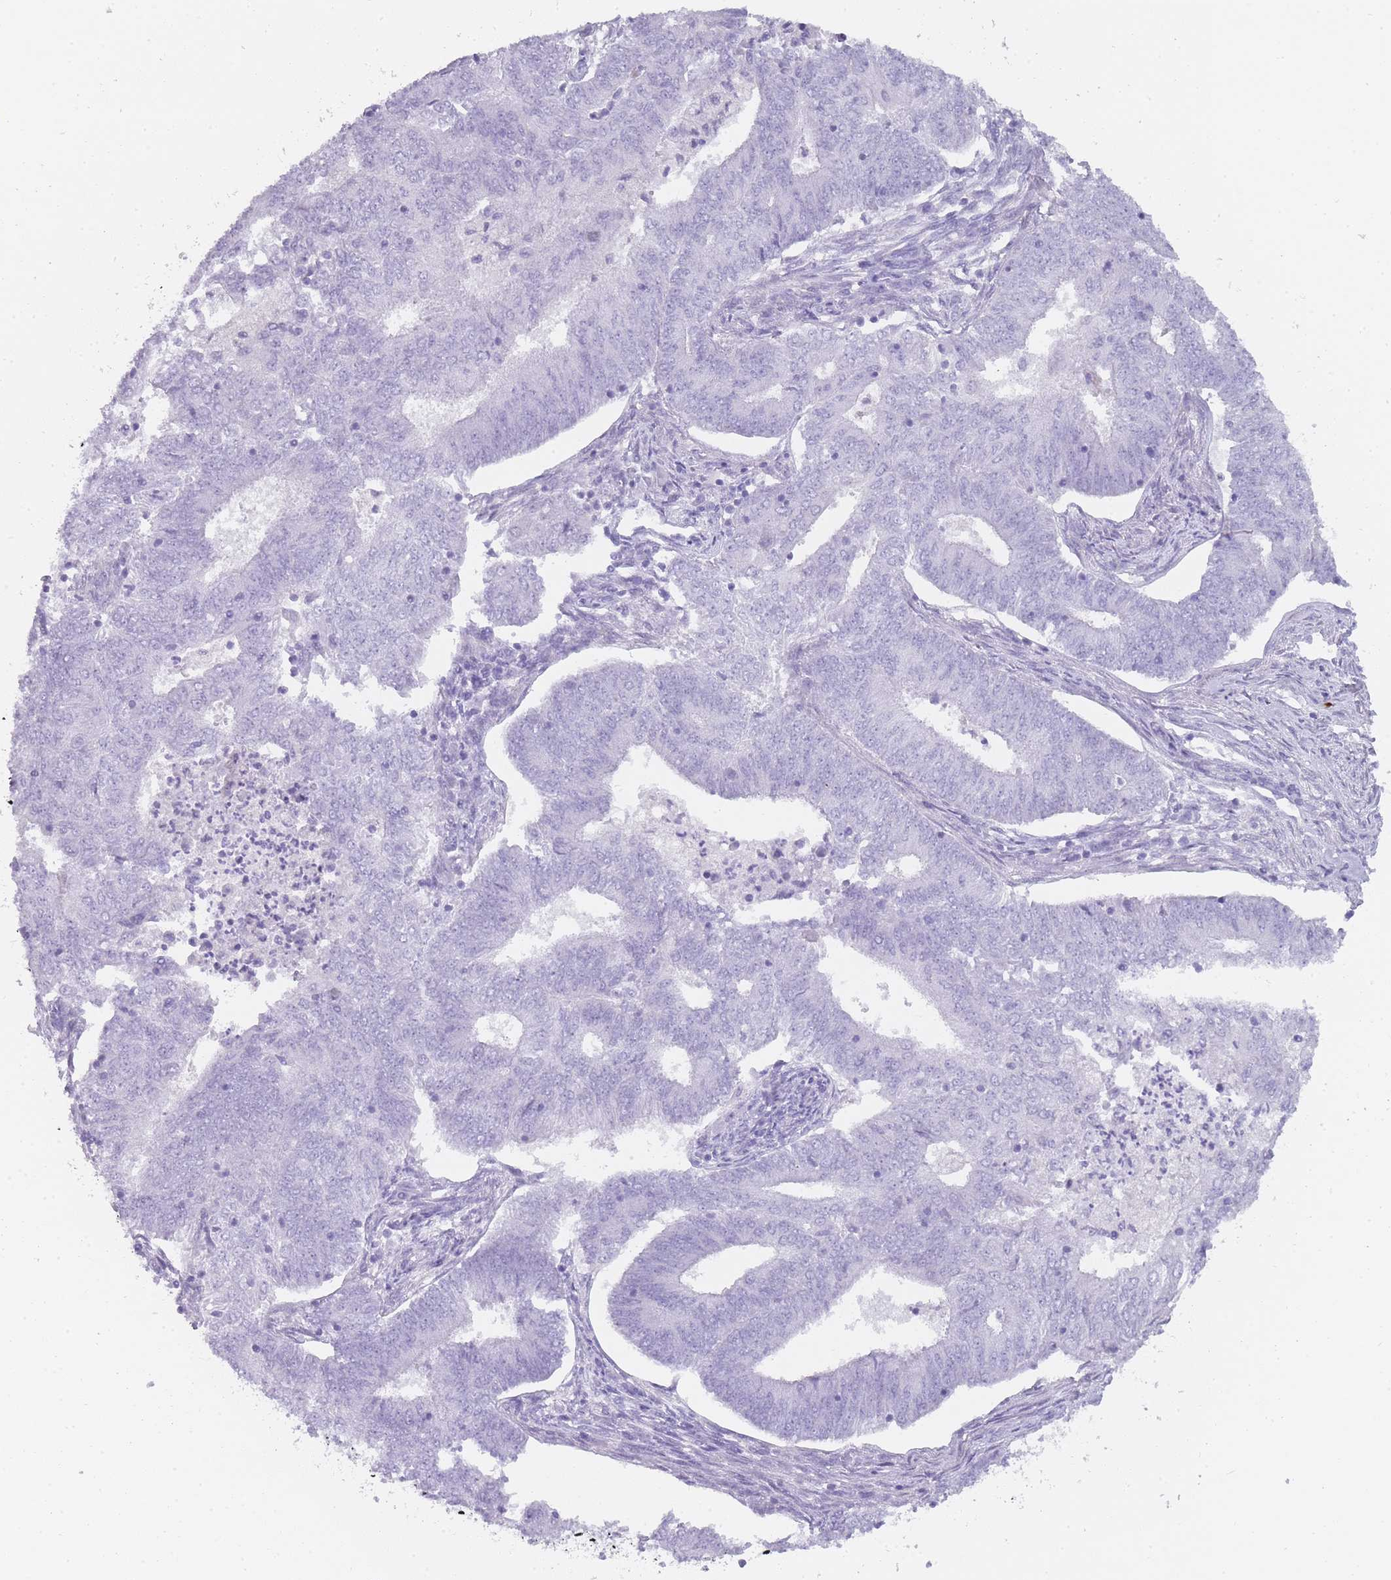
{"staining": {"intensity": "negative", "quantity": "none", "location": "none"}, "tissue": "endometrial cancer", "cell_type": "Tumor cells", "image_type": "cancer", "snomed": [{"axis": "morphology", "description": "Adenocarcinoma, NOS"}, {"axis": "topography", "description": "Endometrium"}], "caption": "High power microscopy photomicrograph of an immunohistochemistry micrograph of endometrial cancer, revealing no significant staining in tumor cells. (Stains: DAB (3,3'-diaminobenzidine) immunohistochemistry (IHC) with hematoxylin counter stain, Microscopy: brightfield microscopy at high magnification).", "gene": "TCP11", "patient": {"sex": "female", "age": 62}}